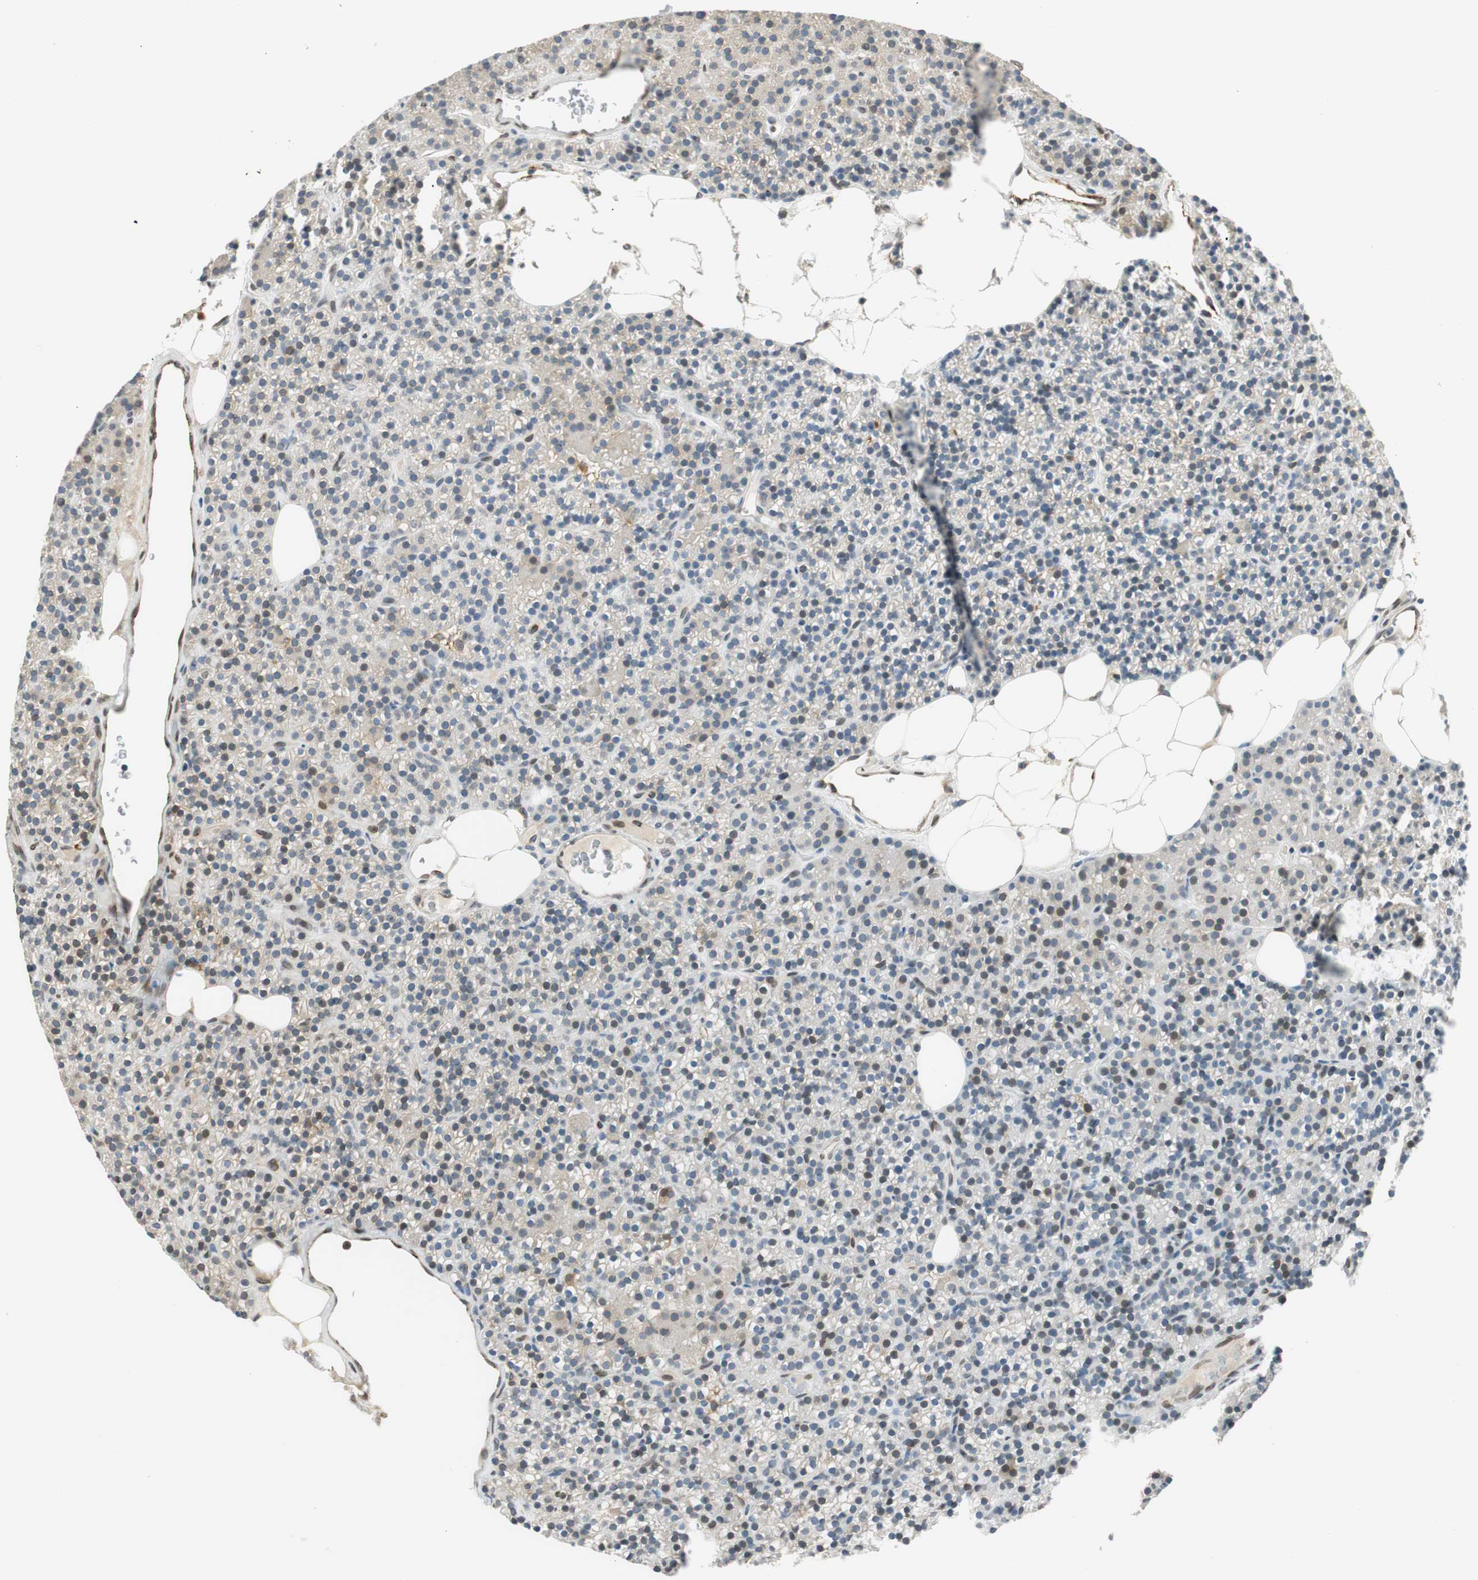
{"staining": {"intensity": "weak", "quantity": "<25%", "location": "cytoplasmic/membranous"}, "tissue": "parathyroid gland", "cell_type": "Glandular cells", "image_type": "normal", "snomed": [{"axis": "morphology", "description": "Normal tissue, NOS"}, {"axis": "morphology", "description": "Hyperplasia, NOS"}, {"axis": "topography", "description": "Parathyroid gland"}], "caption": "This is an IHC micrograph of unremarkable parathyroid gland. There is no positivity in glandular cells.", "gene": "TMEM260", "patient": {"sex": "male", "age": 44}}